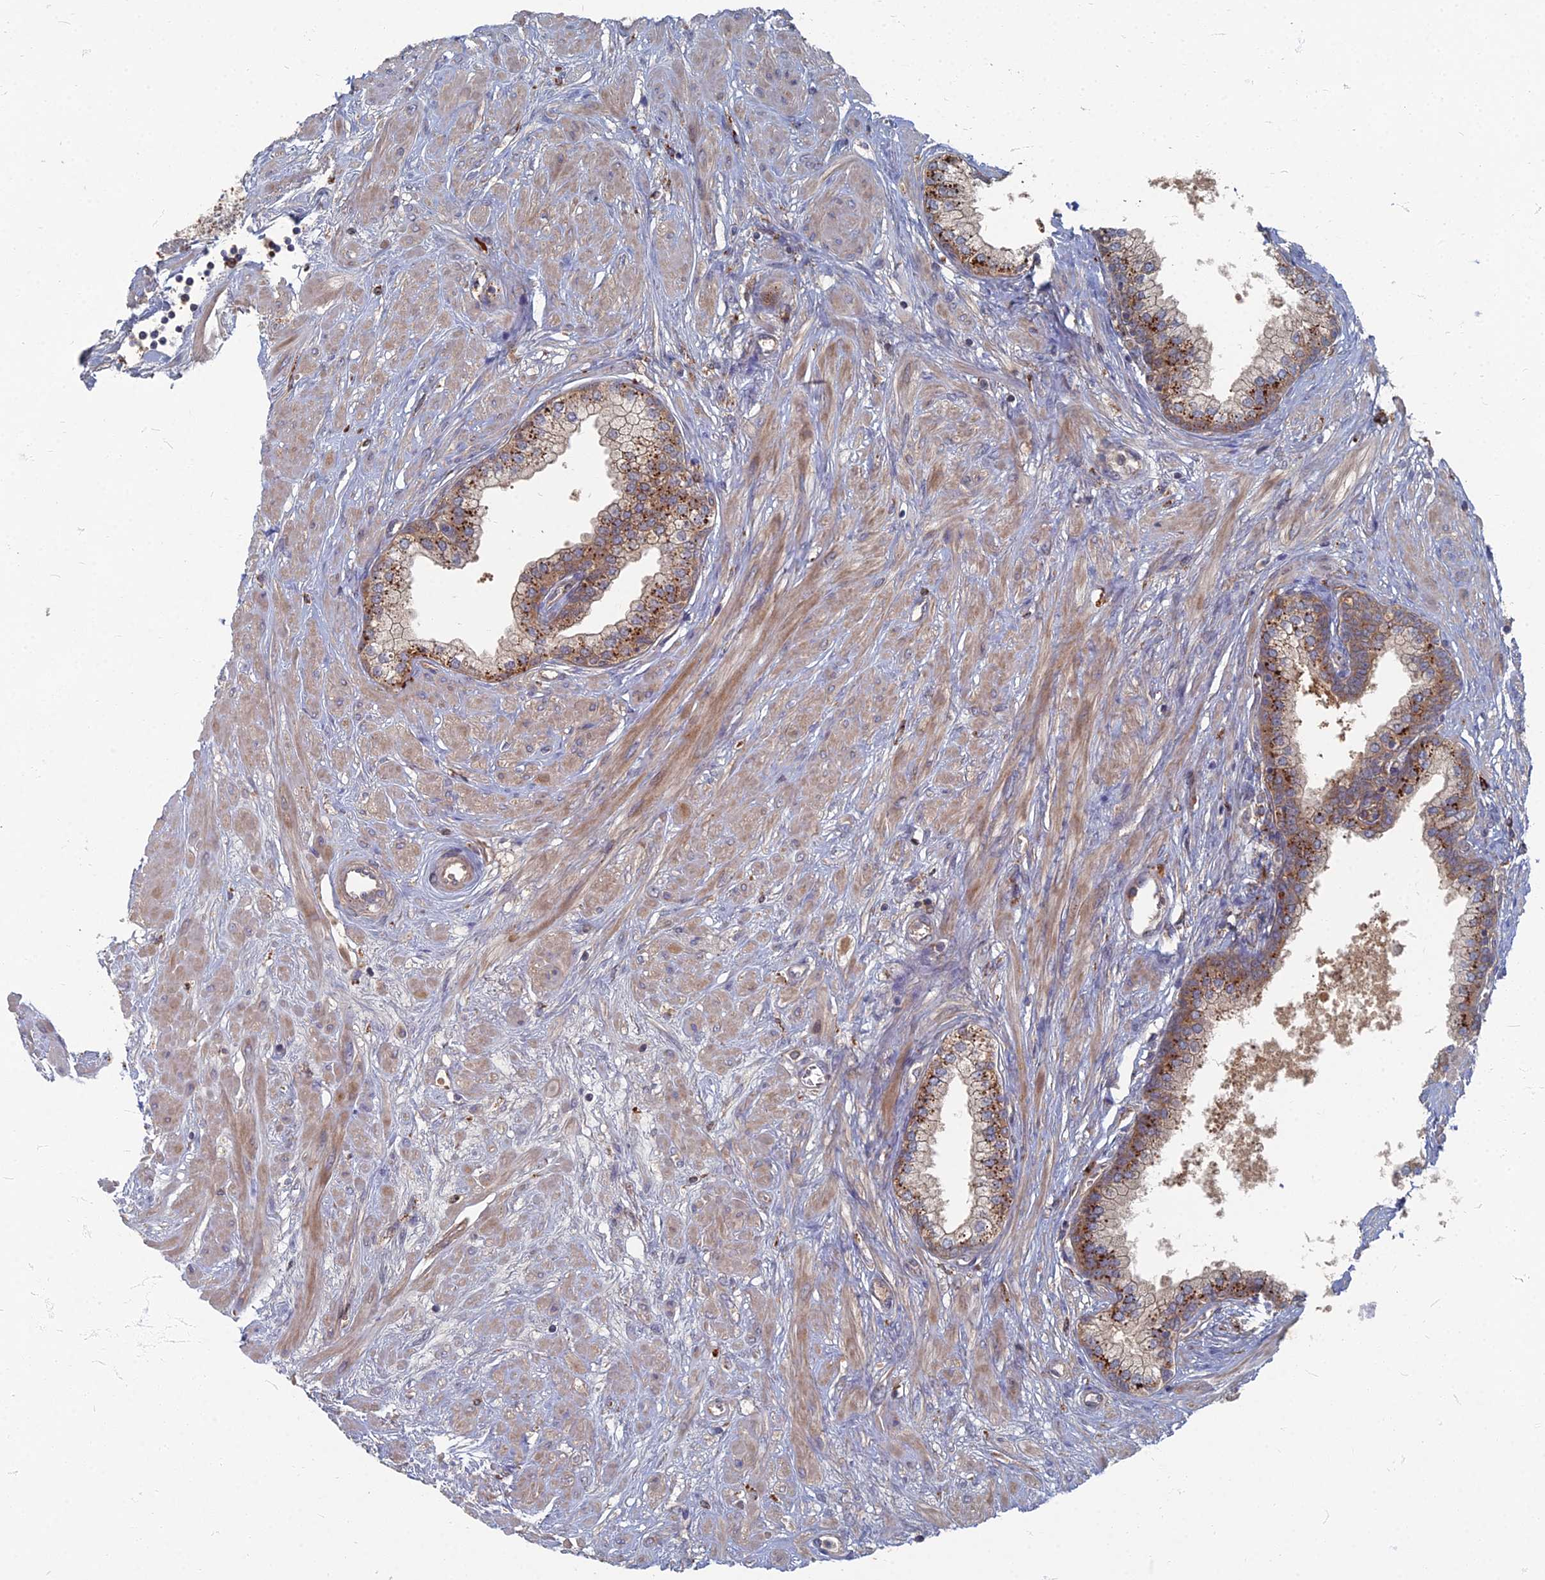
{"staining": {"intensity": "strong", "quantity": "25%-75%", "location": "cytoplasmic/membranous"}, "tissue": "prostate", "cell_type": "Glandular cells", "image_type": "normal", "snomed": [{"axis": "morphology", "description": "Normal tissue, NOS"}, {"axis": "topography", "description": "Prostate"}], "caption": "Prostate stained with DAB immunohistochemistry exhibits high levels of strong cytoplasmic/membranous positivity in about 25%-75% of glandular cells.", "gene": "PPCDC", "patient": {"sex": "male", "age": 60}}